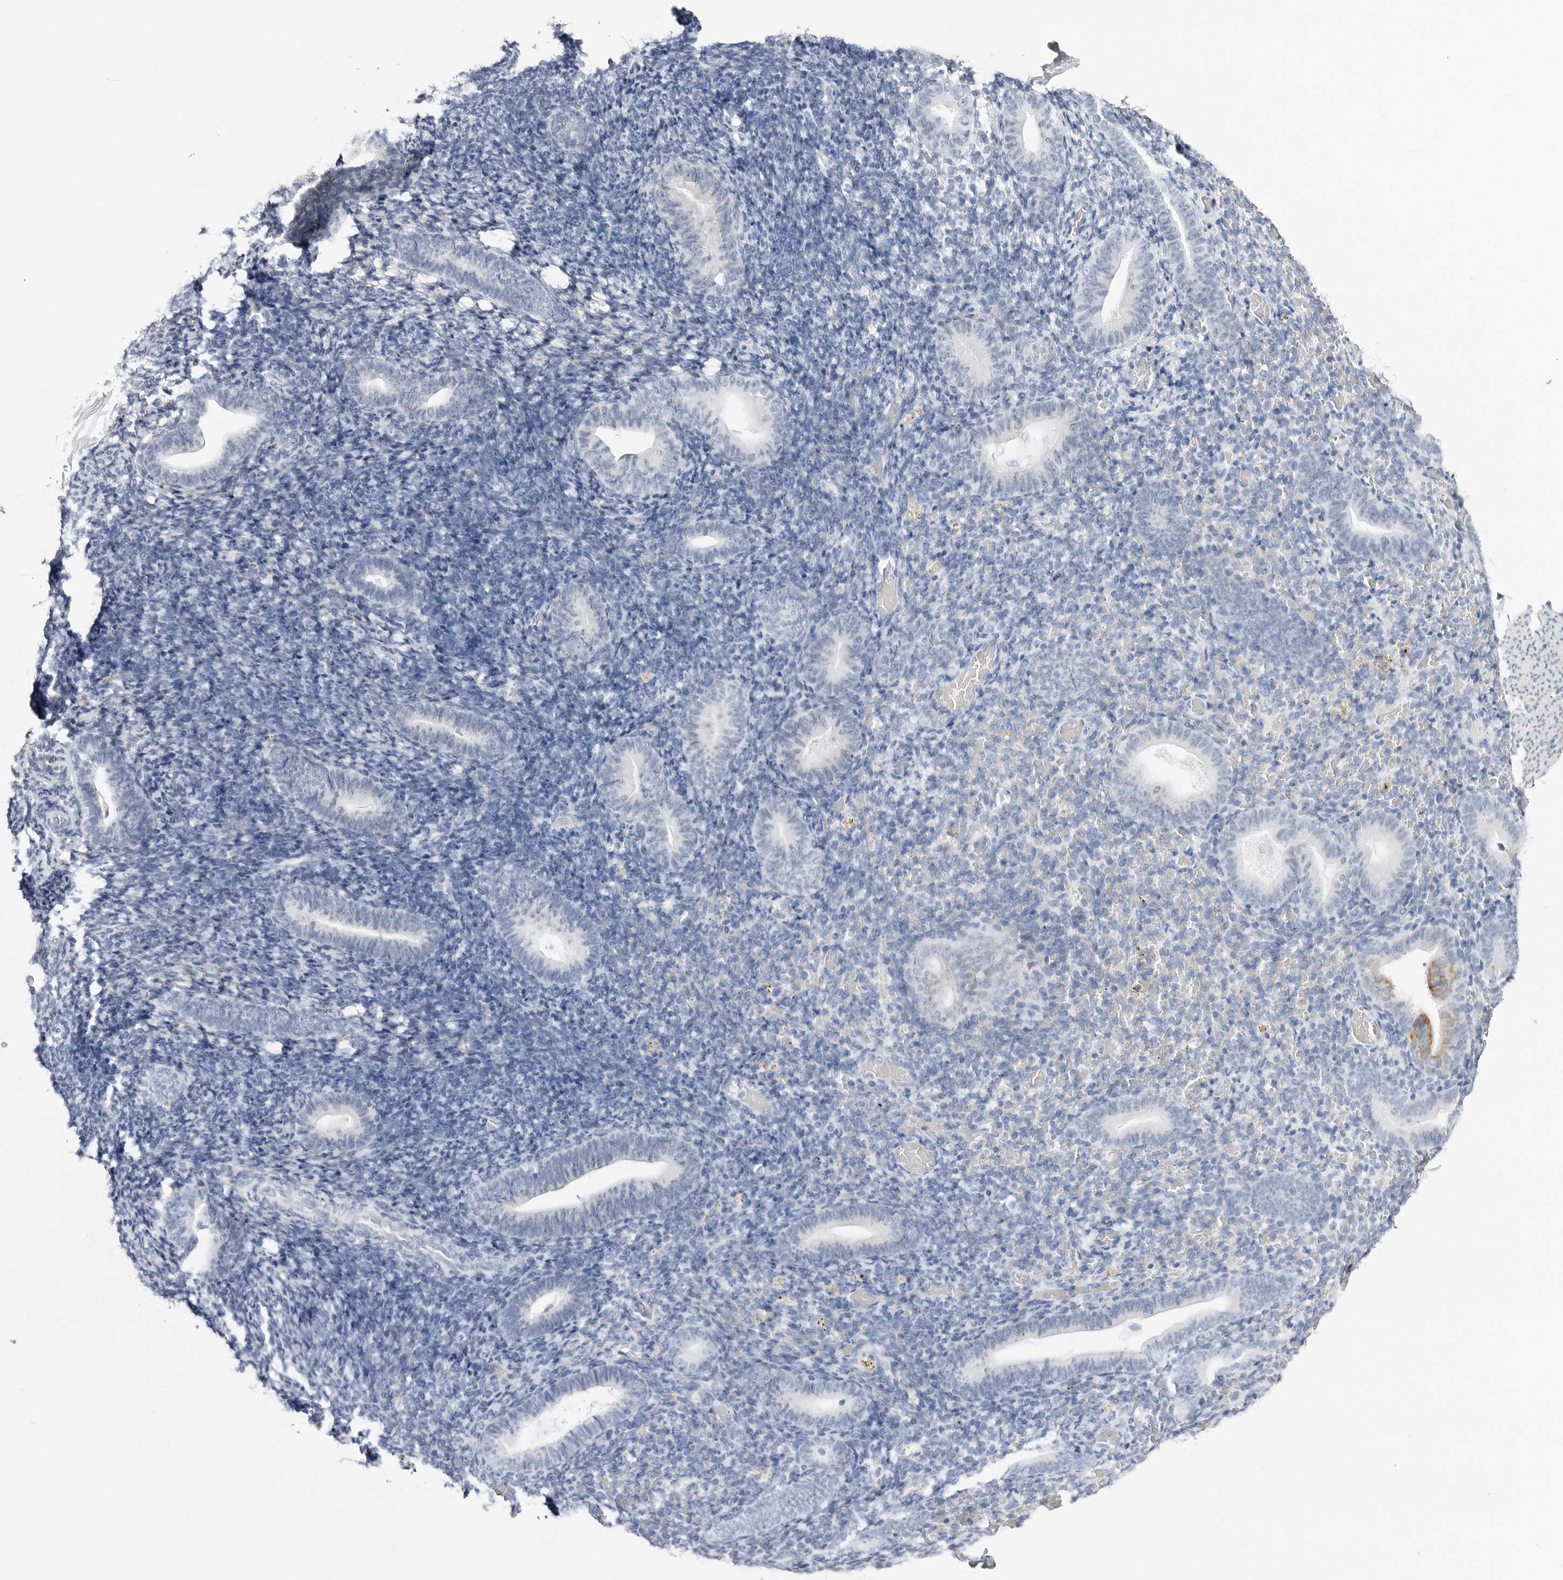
{"staining": {"intensity": "negative", "quantity": "none", "location": "none"}, "tissue": "endometrium", "cell_type": "Cells in endometrial stroma", "image_type": "normal", "snomed": [{"axis": "morphology", "description": "Normal tissue, NOS"}, {"axis": "topography", "description": "Endometrium"}], "caption": "This image is of benign endometrium stained with immunohistochemistry to label a protein in brown with the nuclei are counter-stained blue. There is no staining in cells in endometrial stroma.", "gene": "HSPB7", "patient": {"sex": "female", "age": 51}}